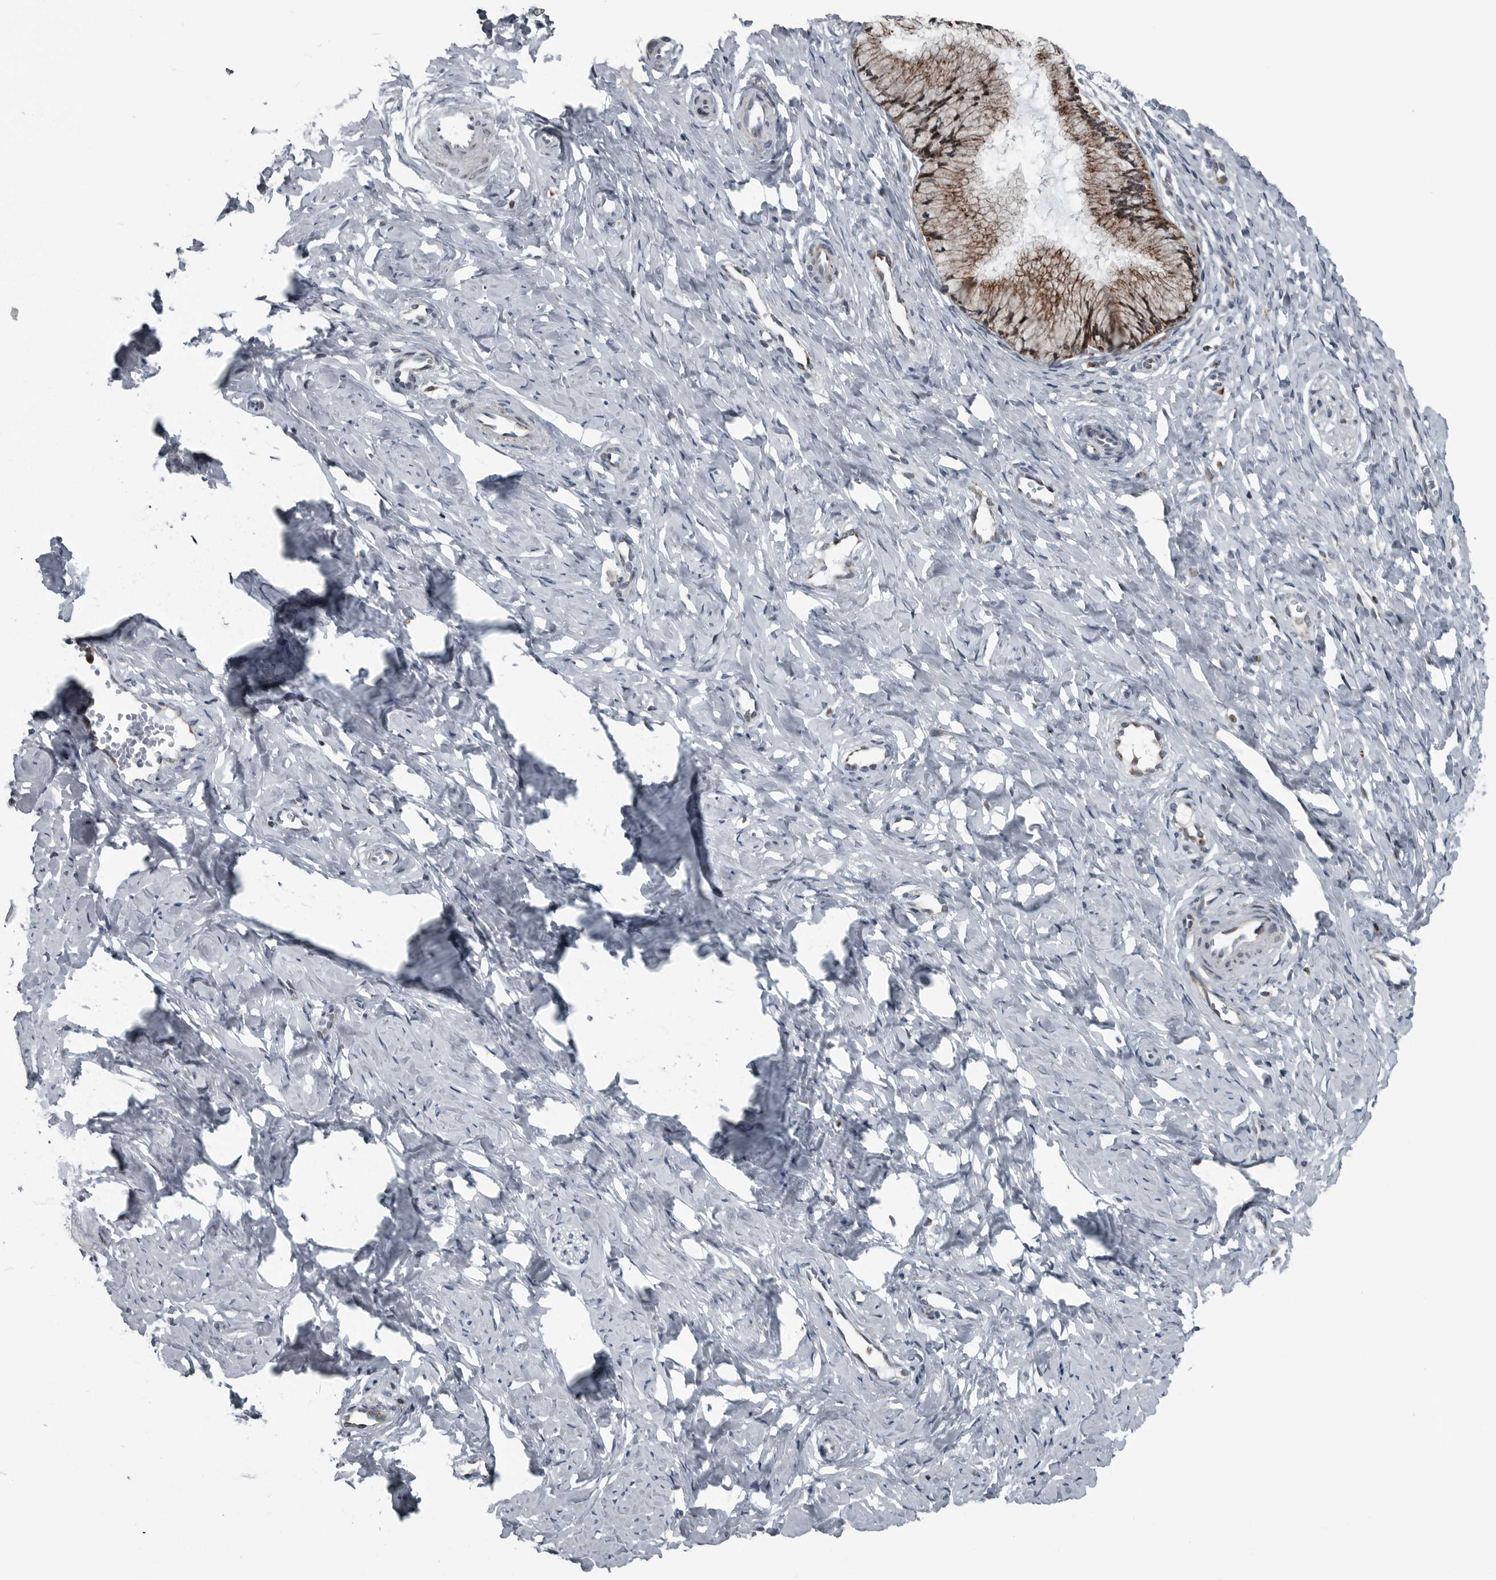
{"staining": {"intensity": "moderate", "quantity": ">75%", "location": "cytoplasmic/membranous"}, "tissue": "cervix", "cell_type": "Glandular cells", "image_type": "normal", "snomed": [{"axis": "morphology", "description": "Normal tissue, NOS"}, {"axis": "topography", "description": "Cervix"}], "caption": "This micrograph demonstrates benign cervix stained with IHC to label a protein in brown. The cytoplasmic/membranous of glandular cells show moderate positivity for the protein. Nuclei are counter-stained blue.", "gene": "GAK", "patient": {"sex": "female", "age": 27}}